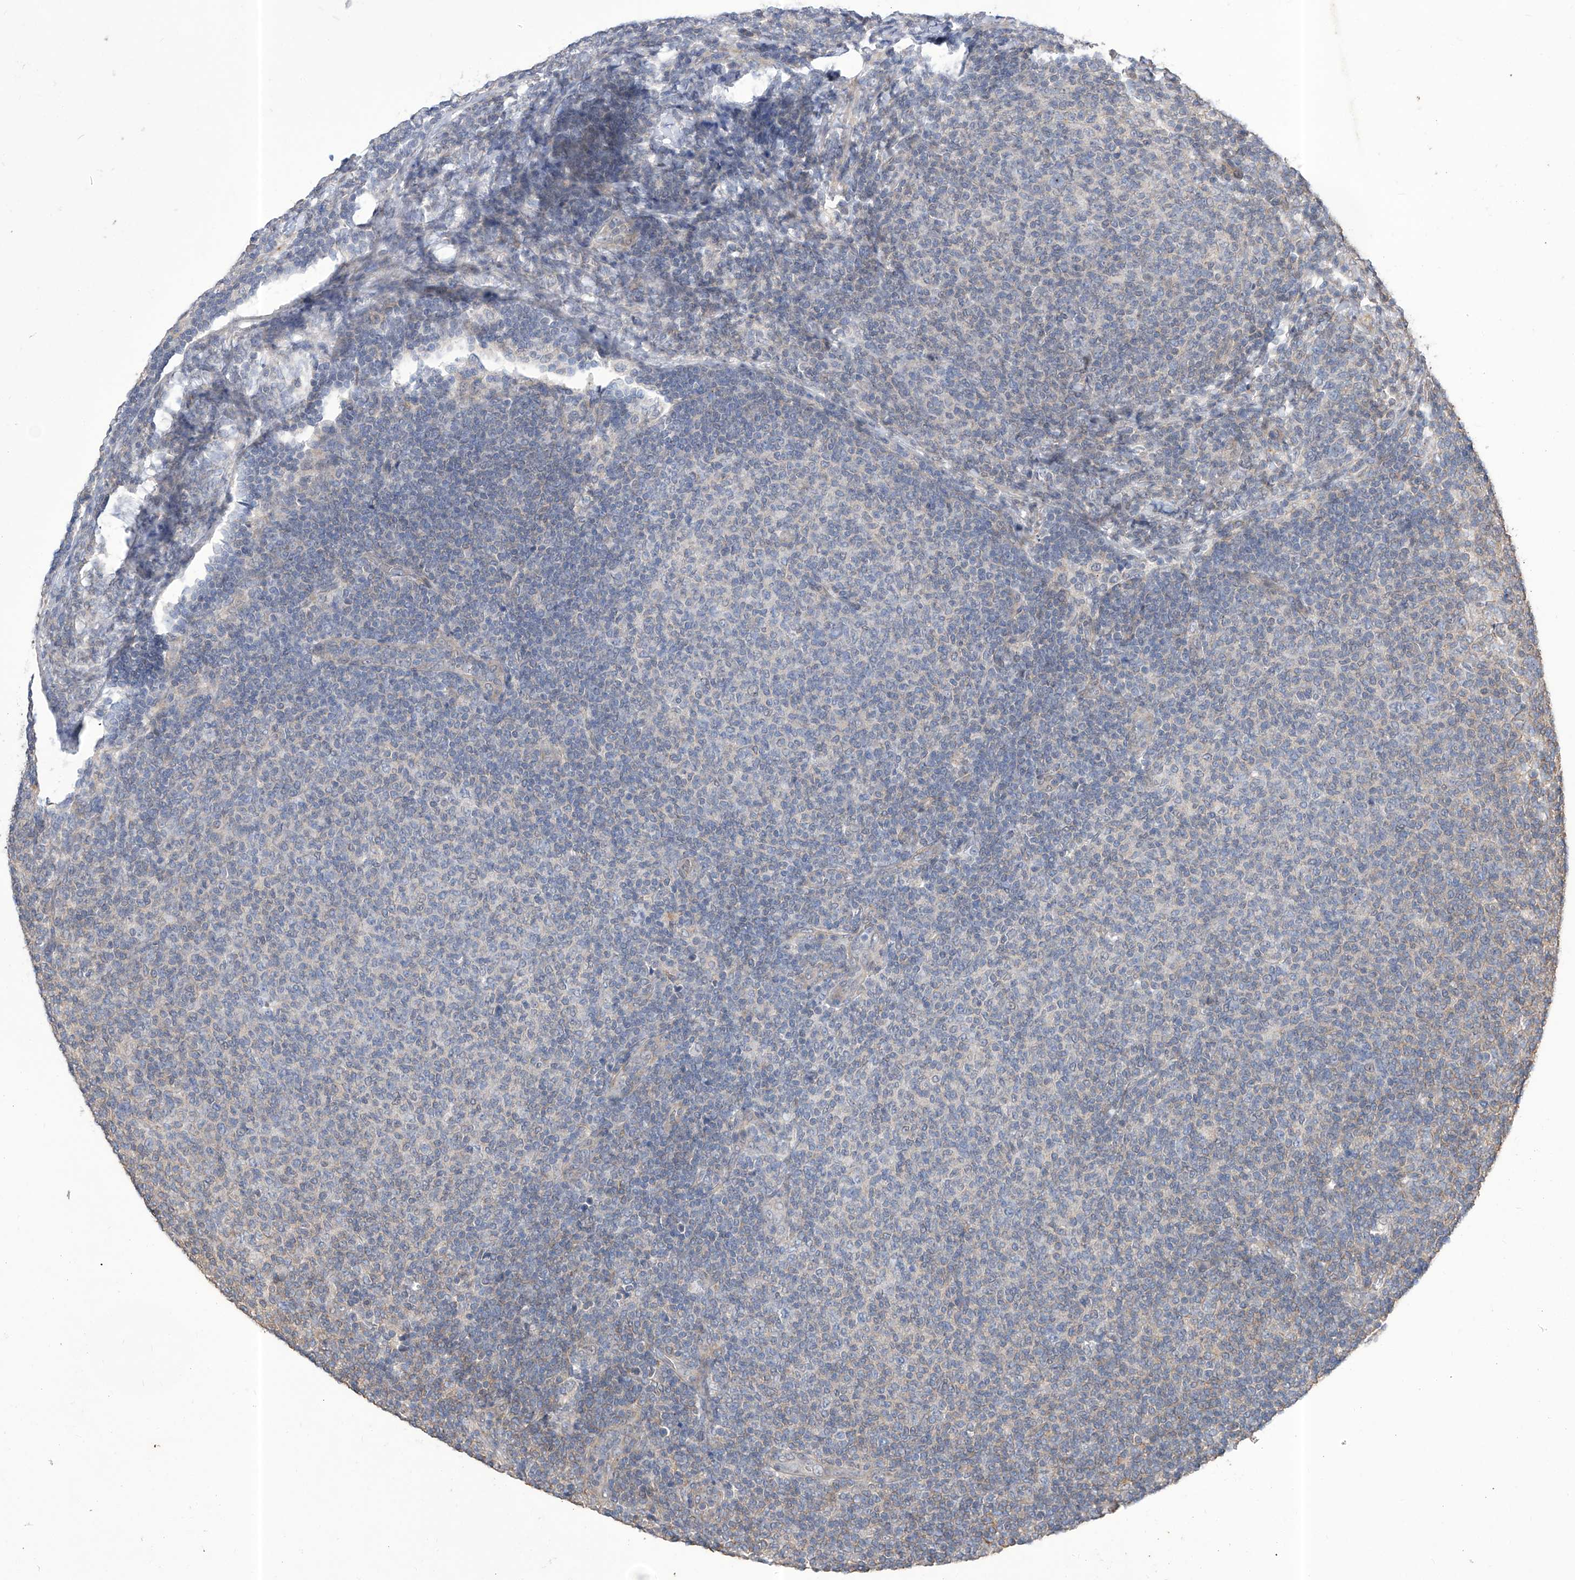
{"staining": {"intensity": "negative", "quantity": "none", "location": "none"}, "tissue": "lymphoma", "cell_type": "Tumor cells", "image_type": "cancer", "snomed": [{"axis": "morphology", "description": "Malignant lymphoma, non-Hodgkin's type, Low grade"}, {"axis": "topography", "description": "Lymph node"}], "caption": "High magnification brightfield microscopy of lymphoma stained with DAB (brown) and counterstained with hematoxylin (blue): tumor cells show no significant expression.", "gene": "KIFC2", "patient": {"sex": "male", "age": 66}}